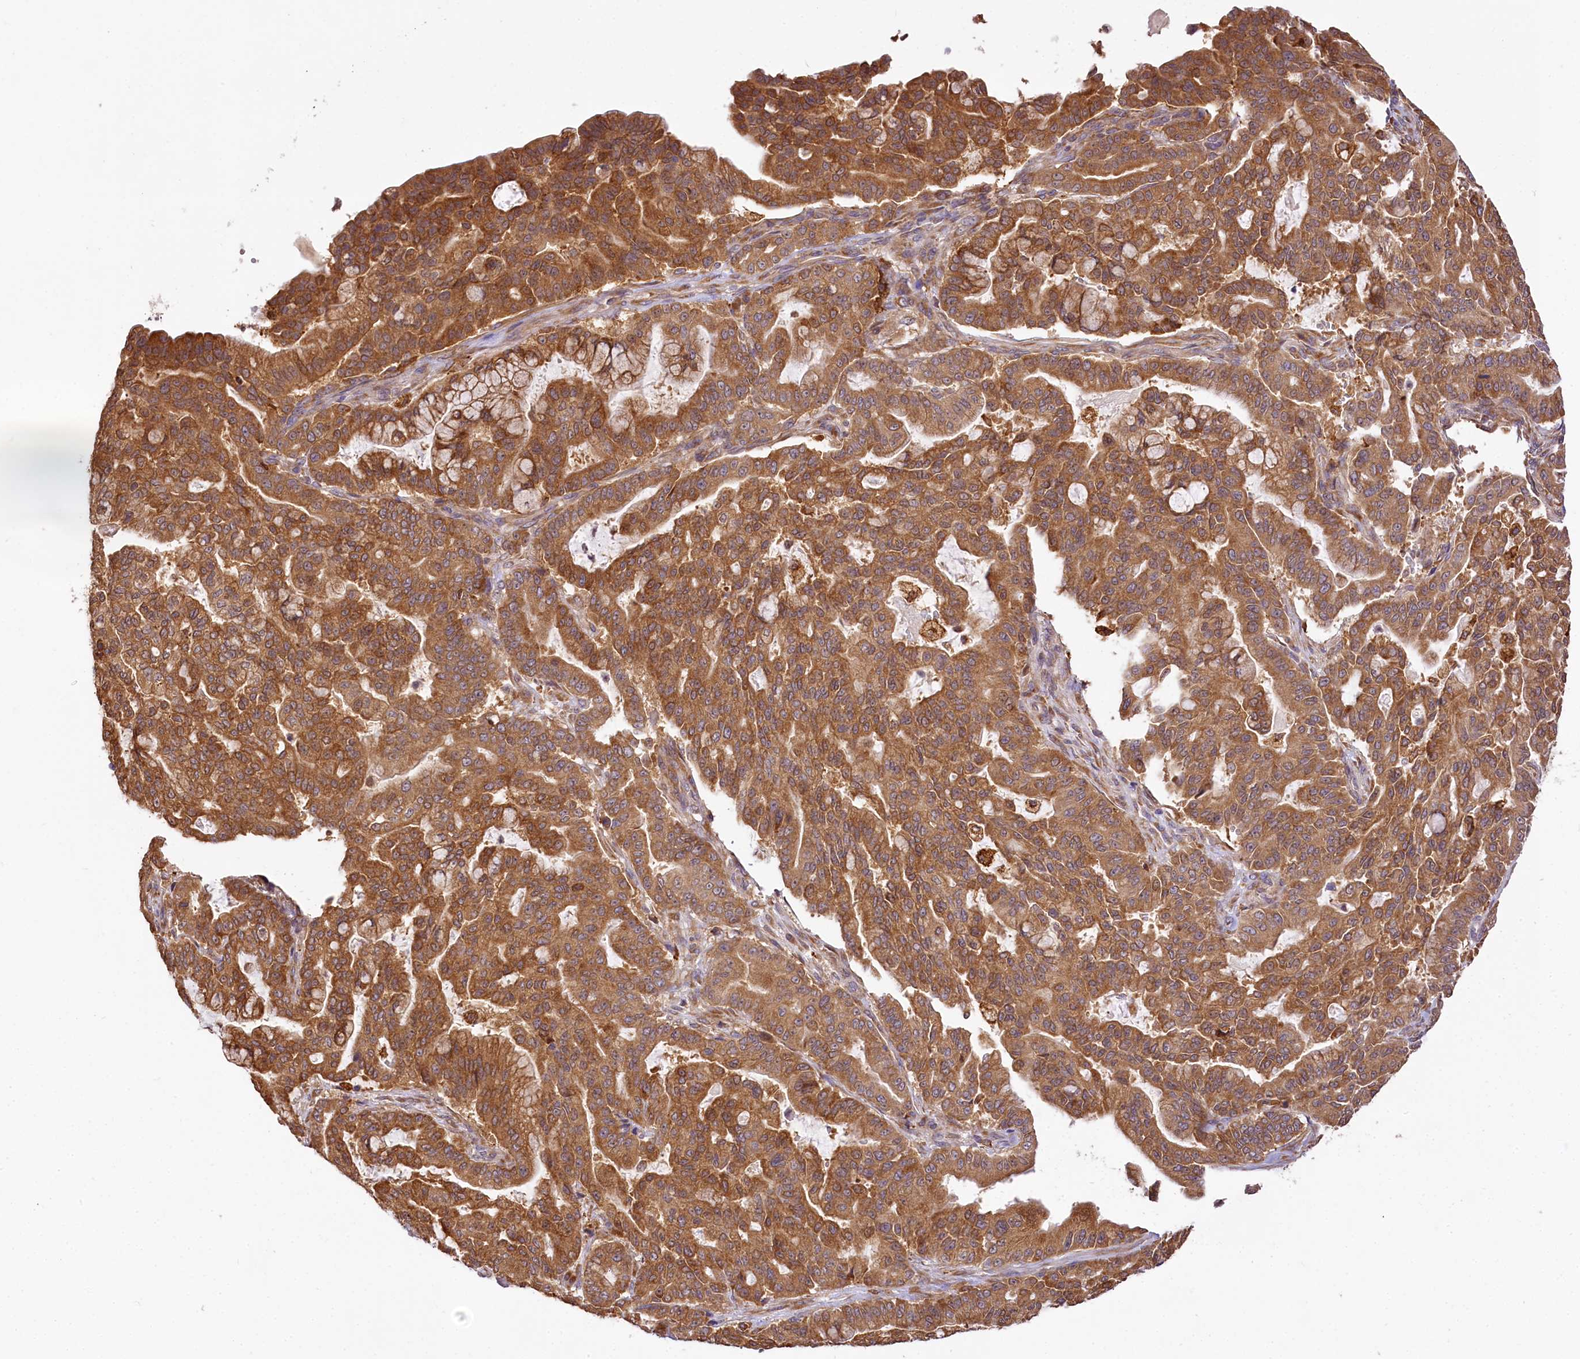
{"staining": {"intensity": "strong", "quantity": ">75%", "location": "cytoplasmic/membranous"}, "tissue": "pancreatic cancer", "cell_type": "Tumor cells", "image_type": "cancer", "snomed": [{"axis": "morphology", "description": "Adenocarcinoma, NOS"}, {"axis": "topography", "description": "Pancreas"}], "caption": "High-magnification brightfield microscopy of adenocarcinoma (pancreatic) stained with DAB (brown) and counterstained with hematoxylin (blue). tumor cells exhibit strong cytoplasmic/membranous positivity is identified in approximately>75% of cells.", "gene": "PPIP5K2", "patient": {"sex": "male", "age": 63}}